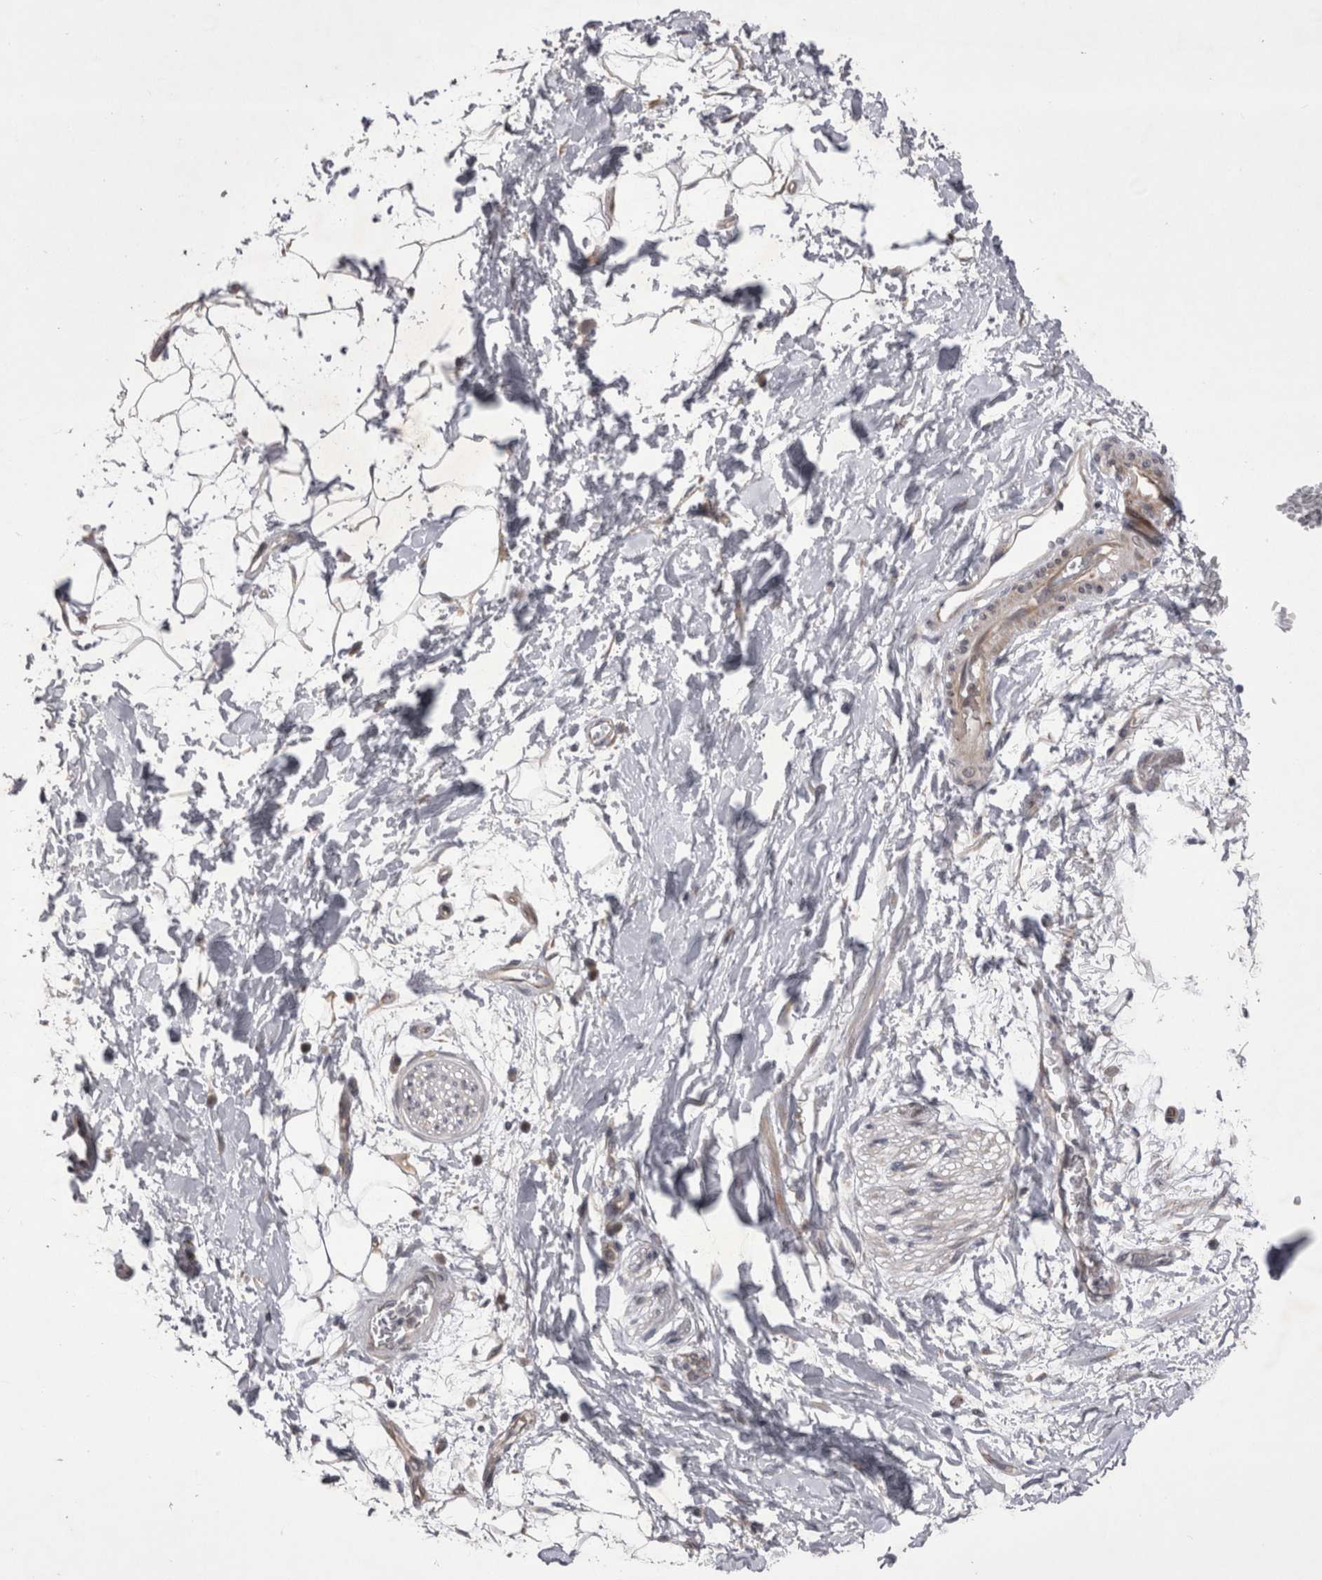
{"staining": {"intensity": "negative", "quantity": "none", "location": "none"}, "tissue": "adipose tissue", "cell_type": "Adipocytes", "image_type": "normal", "snomed": [{"axis": "morphology", "description": "Normal tissue, NOS"}, {"axis": "topography", "description": "Soft tissue"}], "caption": "Immunohistochemical staining of normal adipose tissue demonstrates no significant staining in adipocytes. (Immunohistochemistry, brightfield microscopy, high magnification).", "gene": "NENF", "patient": {"sex": "male", "age": 72}}